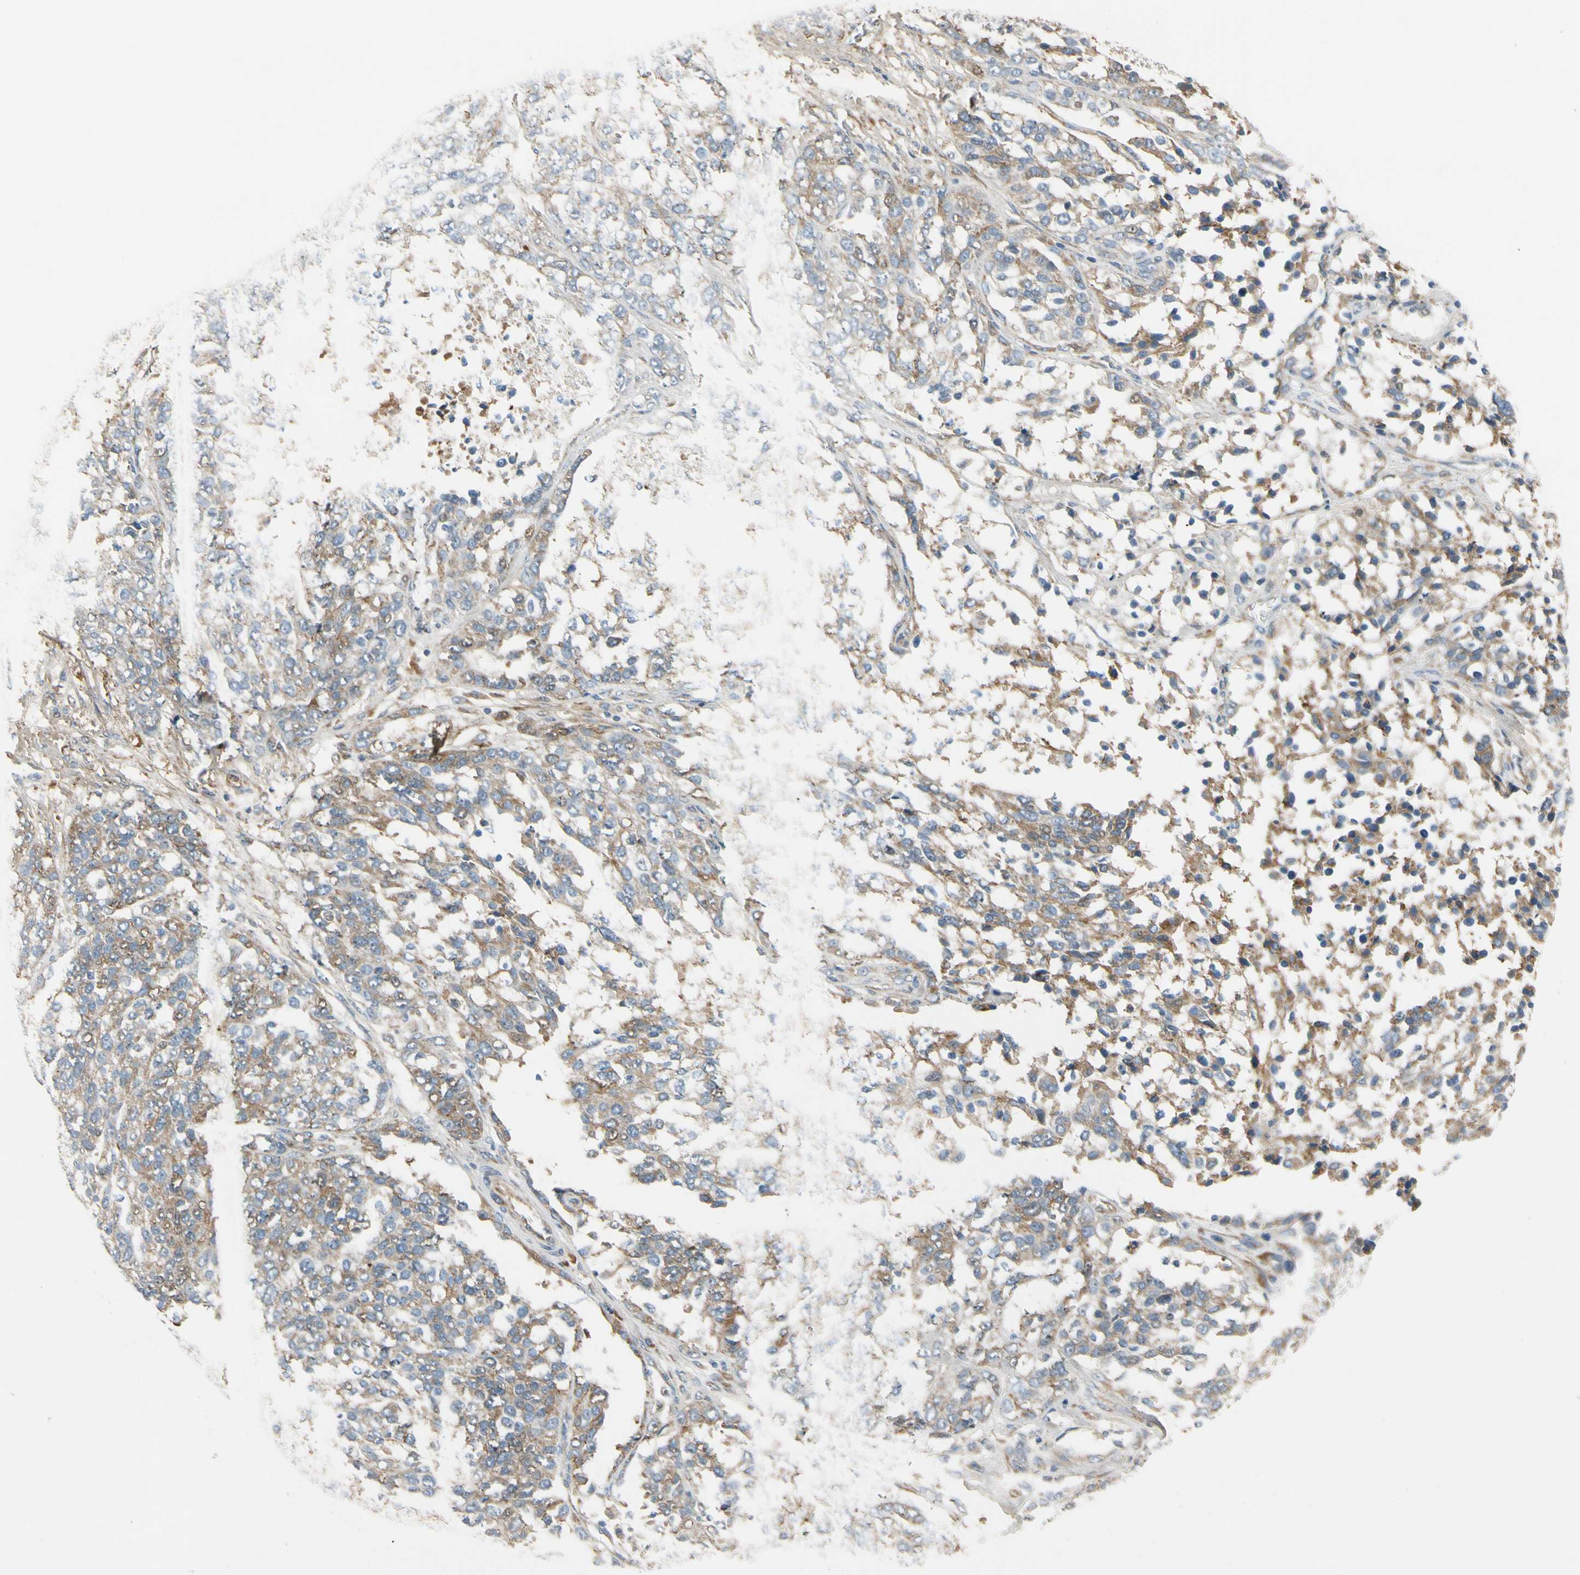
{"staining": {"intensity": "moderate", "quantity": ">75%", "location": "cytoplasmic/membranous"}, "tissue": "ovarian cancer", "cell_type": "Tumor cells", "image_type": "cancer", "snomed": [{"axis": "morphology", "description": "Cystadenocarcinoma, serous, NOS"}, {"axis": "topography", "description": "Ovary"}], "caption": "Protein staining by immunohistochemistry shows moderate cytoplasmic/membranous positivity in approximately >75% of tumor cells in serous cystadenocarcinoma (ovarian).", "gene": "MST1R", "patient": {"sex": "female", "age": 44}}